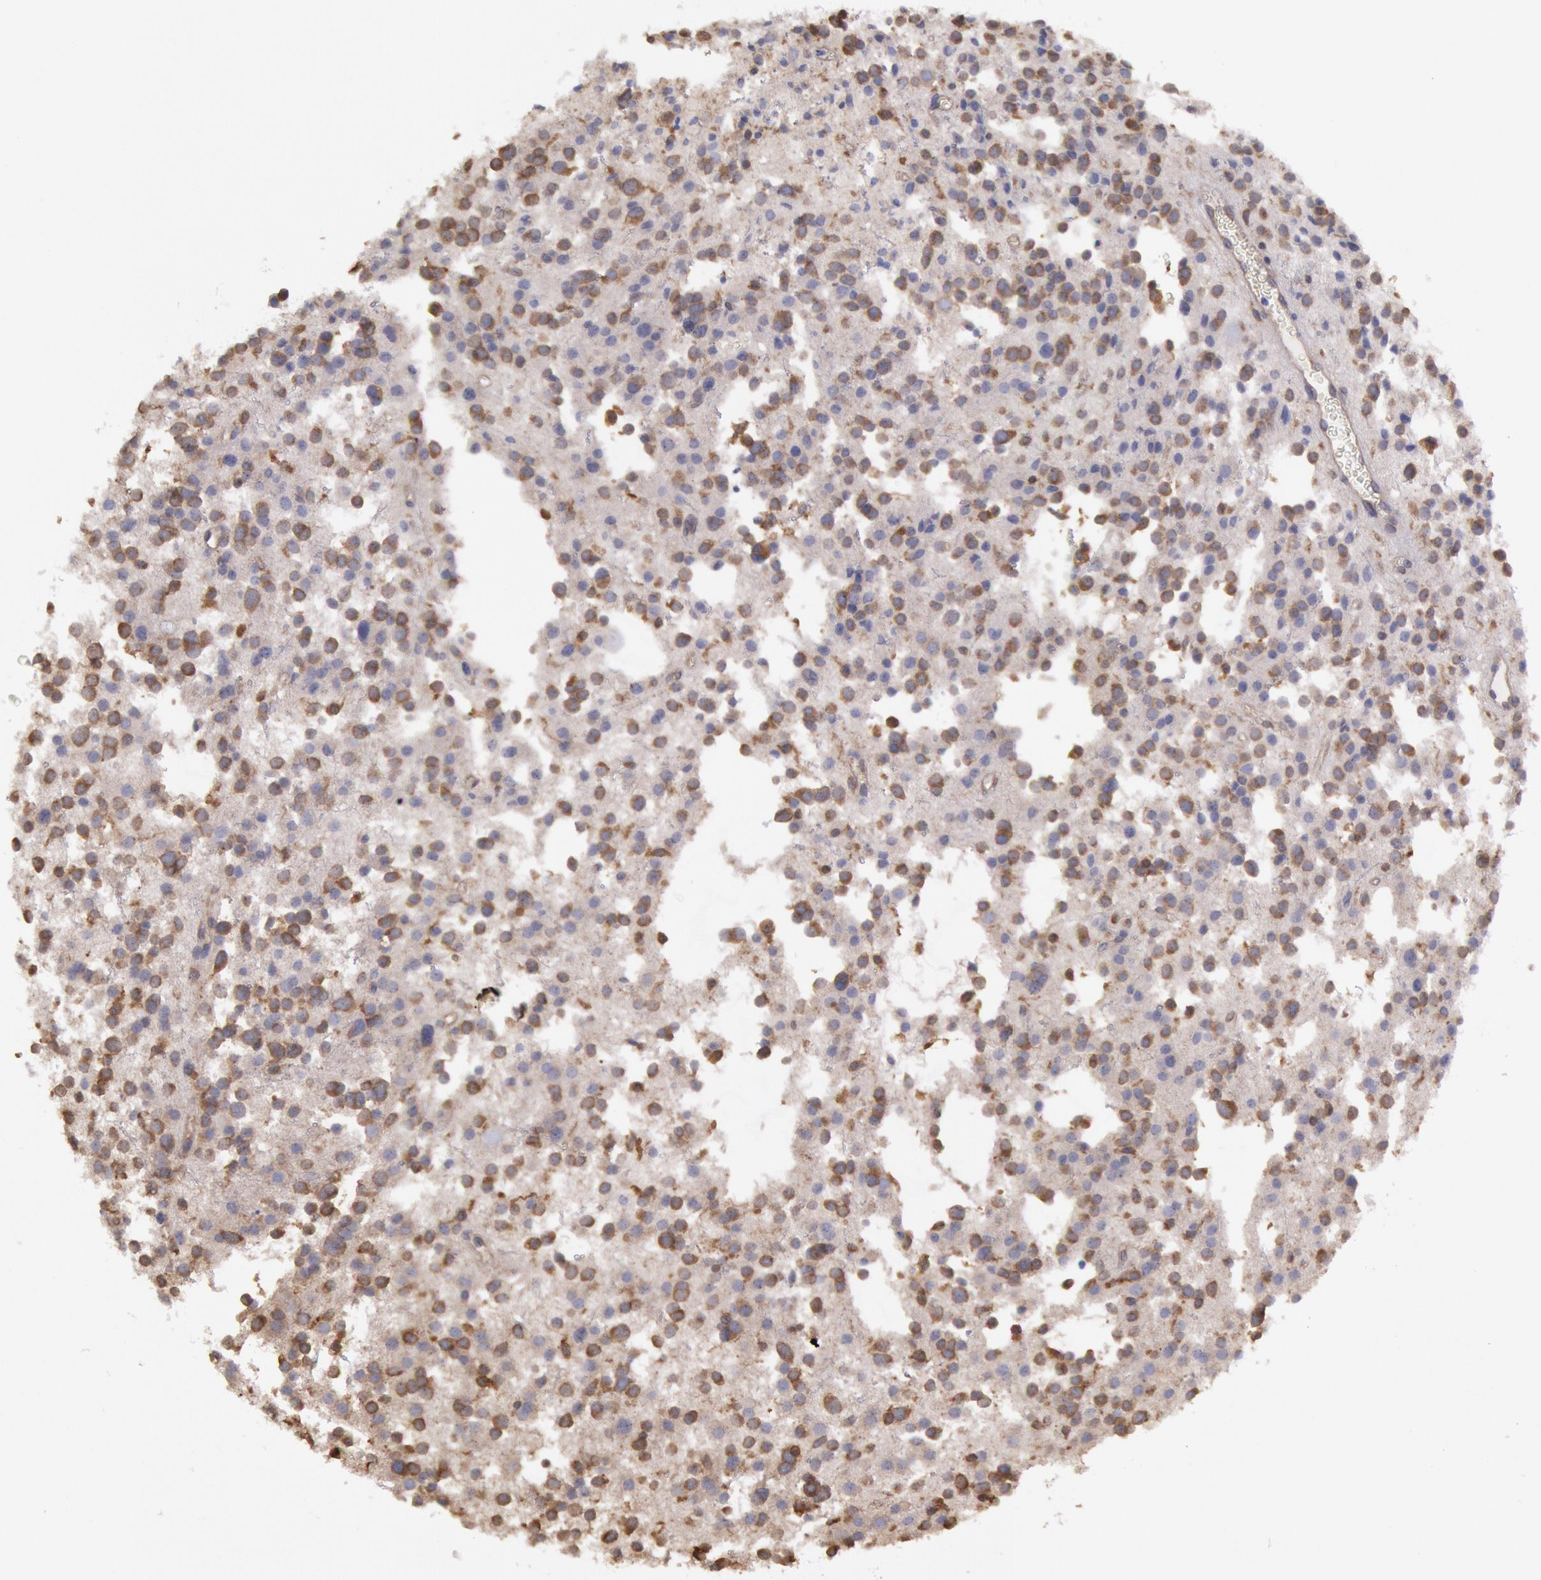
{"staining": {"intensity": "moderate", "quantity": ">75%", "location": "cytoplasmic/membranous"}, "tissue": "glioma", "cell_type": "Tumor cells", "image_type": "cancer", "snomed": [{"axis": "morphology", "description": "Glioma, malignant, Low grade"}, {"axis": "topography", "description": "Brain"}], "caption": "Glioma was stained to show a protein in brown. There is medium levels of moderate cytoplasmic/membranous positivity in approximately >75% of tumor cells.", "gene": "CCDC50", "patient": {"sex": "female", "age": 36}}